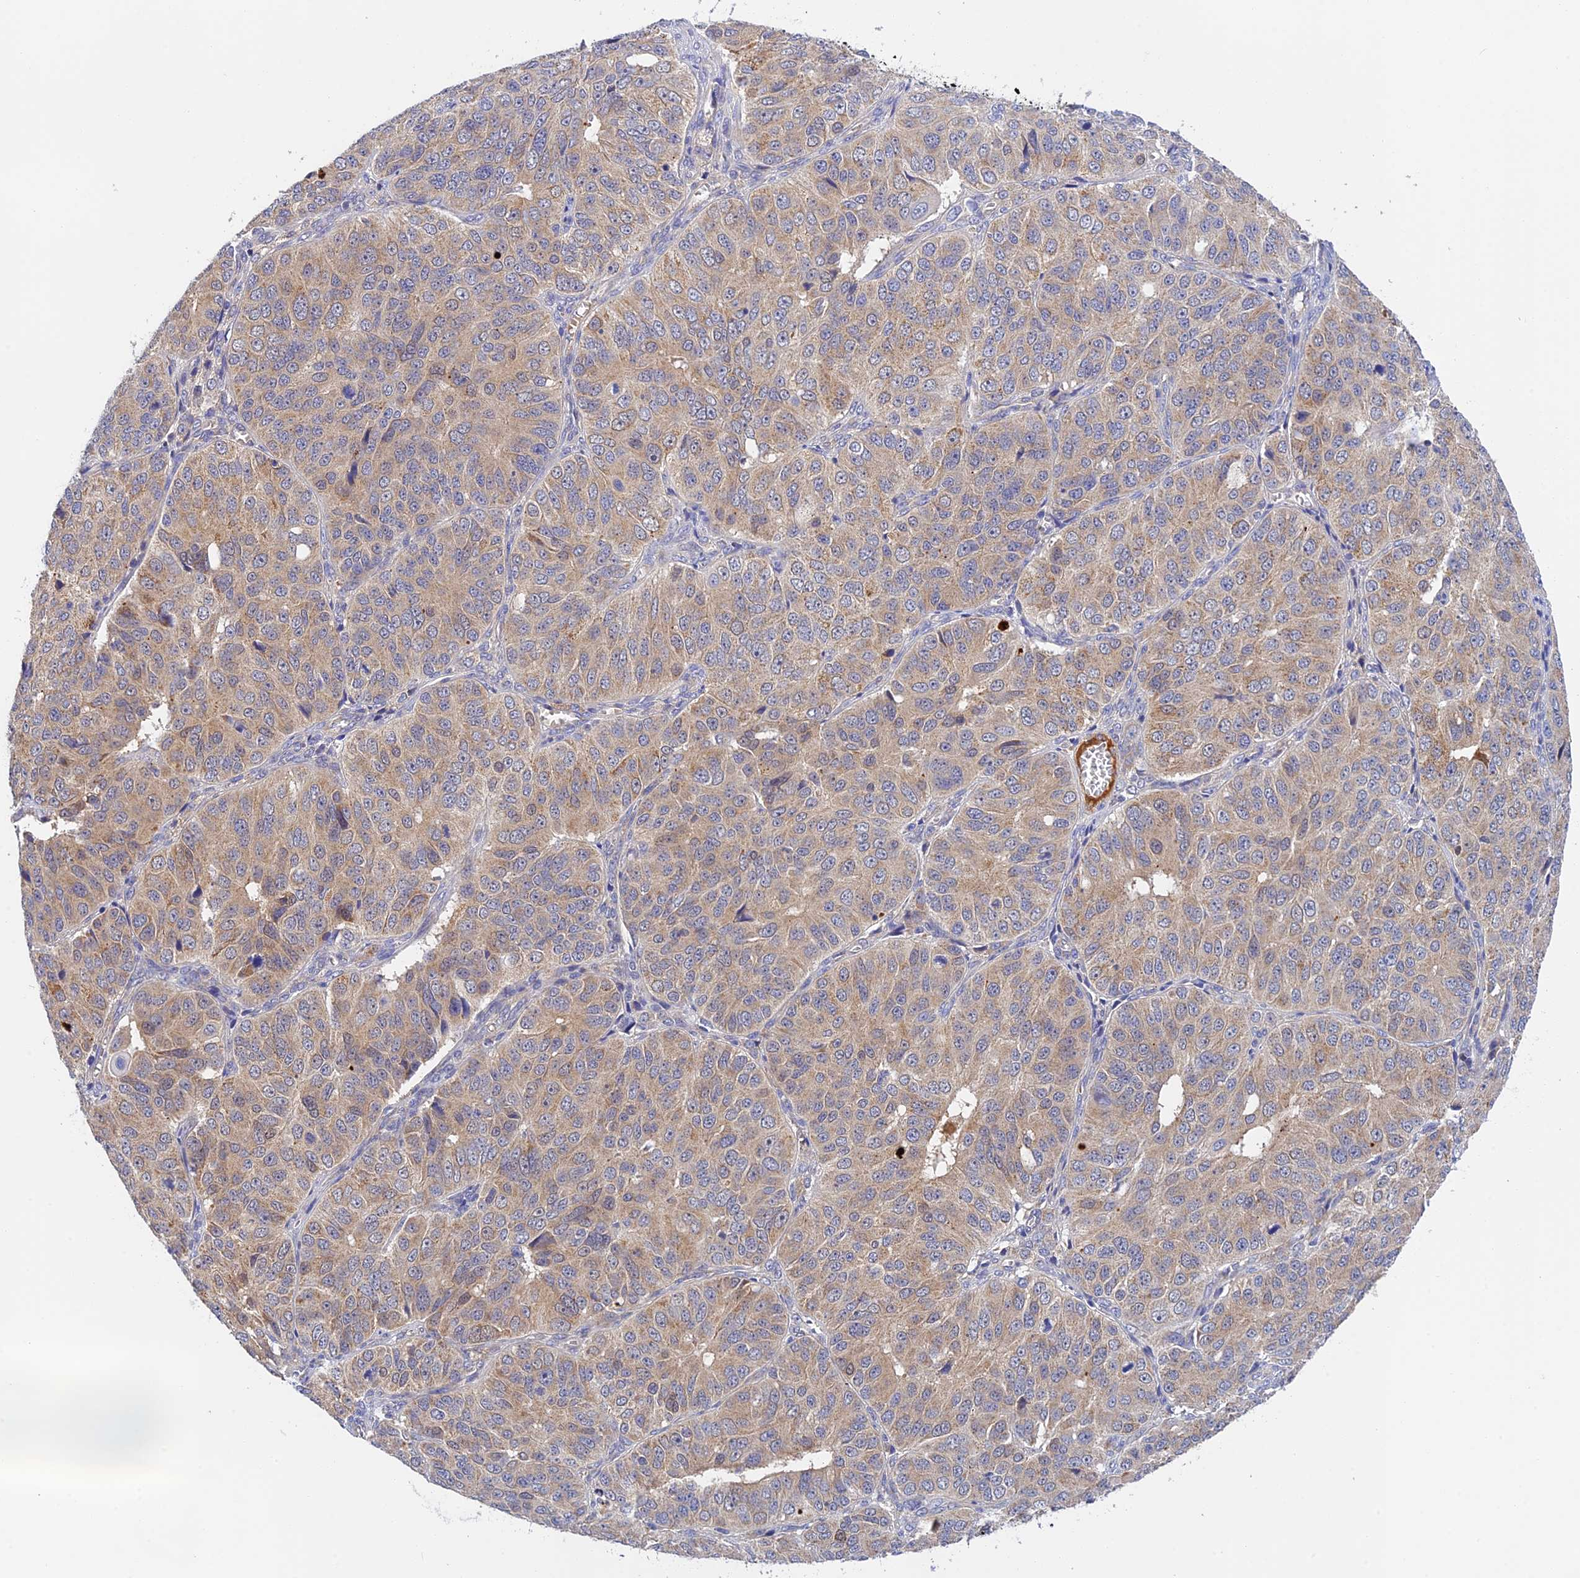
{"staining": {"intensity": "weak", "quantity": ">75%", "location": "cytoplasmic/membranous"}, "tissue": "ovarian cancer", "cell_type": "Tumor cells", "image_type": "cancer", "snomed": [{"axis": "morphology", "description": "Carcinoma, endometroid"}, {"axis": "topography", "description": "Ovary"}], "caption": "Tumor cells show low levels of weak cytoplasmic/membranous staining in about >75% of cells in human ovarian cancer (endometroid carcinoma).", "gene": "RANBP6", "patient": {"sex": "female", "age": 51}}